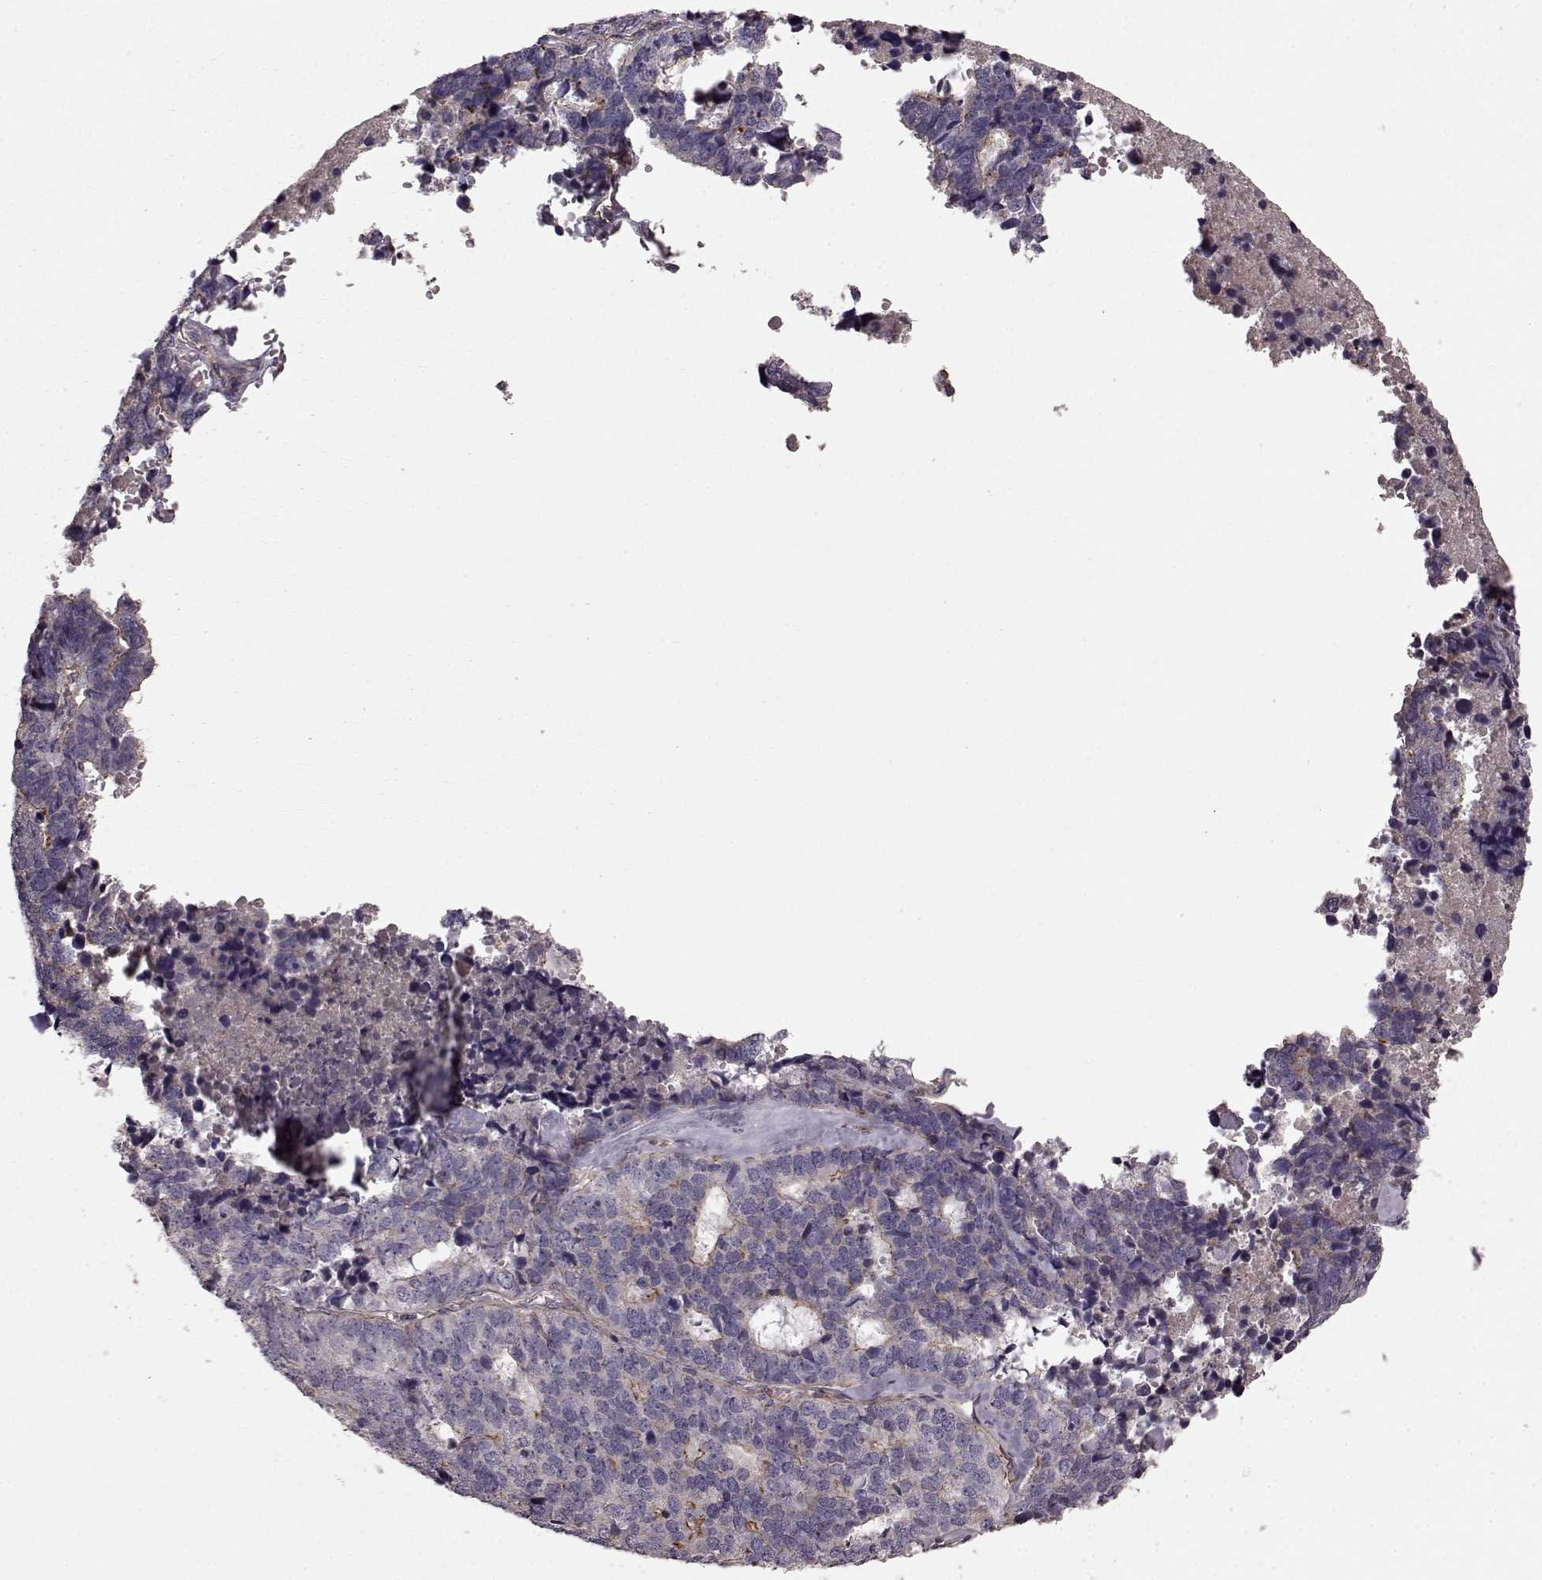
{"staining": {"intensity": "weak", "quantity": "<25%", "location": "cytoplasmic/membranous"}, "tissue": "stomach cancer", "cell_type": "Tumor cells", "image_type": "cancer", "snomed": [{"axis": "morphology", "description": "Adenocarcinoma, NOS"}, {"axis": "topography", "description": "Stomach"}], "caption": "Immunohistochemistry histopathology image of stomach cancer stained for a protein (brown), which displays no positivity in tumor cells. The staining is performed using DAB brown chromogen with nuclei counter-stained in using hematoxylin.", "gene": "SLC22A18", "patient": {"sex": "male", "age": 69}}